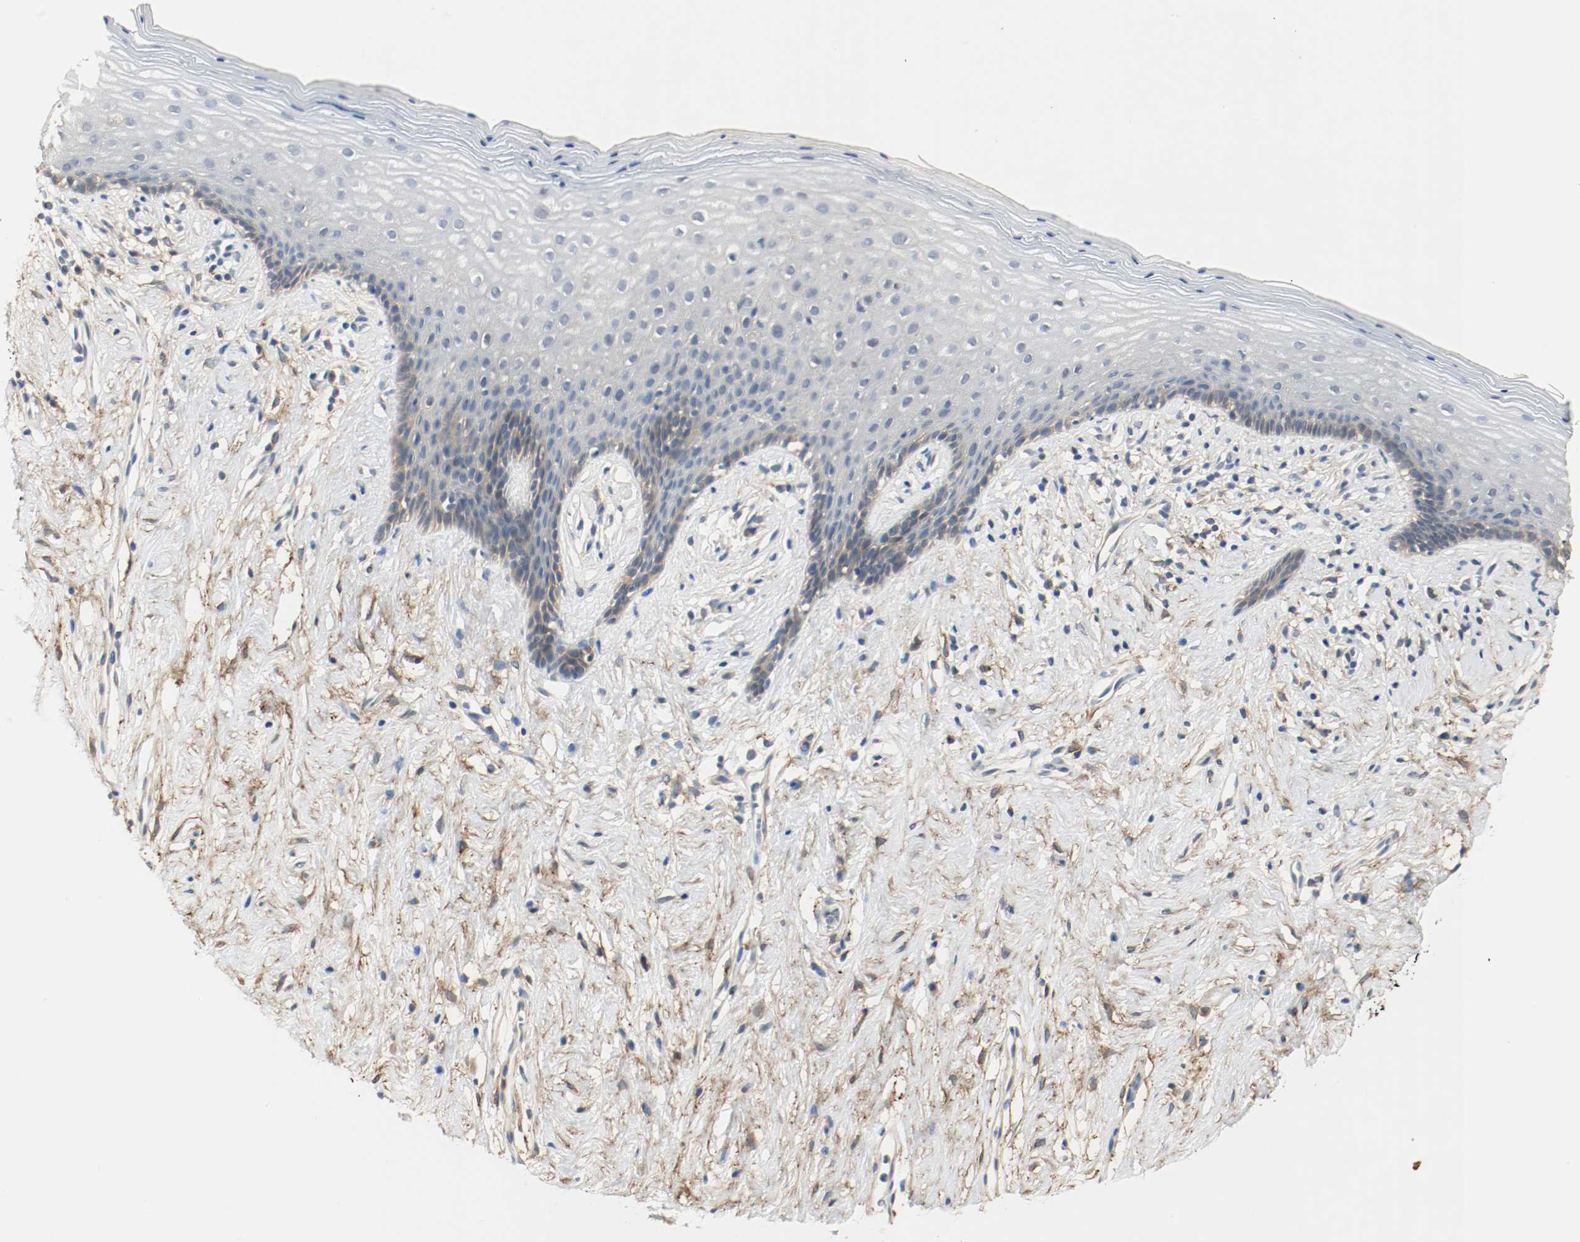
{"staining": {"intensity": "negative", "quantity": "none", "location": "none"}, "tissue": "vagina", "cell_type": "Squamous epithelial cells", "image_type": "normal", "snomed": [{"axis": "morphology", "description": "Normal tissue, NOS"}, {"axis": "topography", "description": "Vagina"}], "caption": "Normal vagina was stained to show a protein in brown. There is no significant staining in squamous epithelial cells. The staining is performed using DAB brown chromogen with nuclei counter-stained in using hematoxylin.", "gene": "MELTF", "patient": {"sex": "female", "age": 44}}